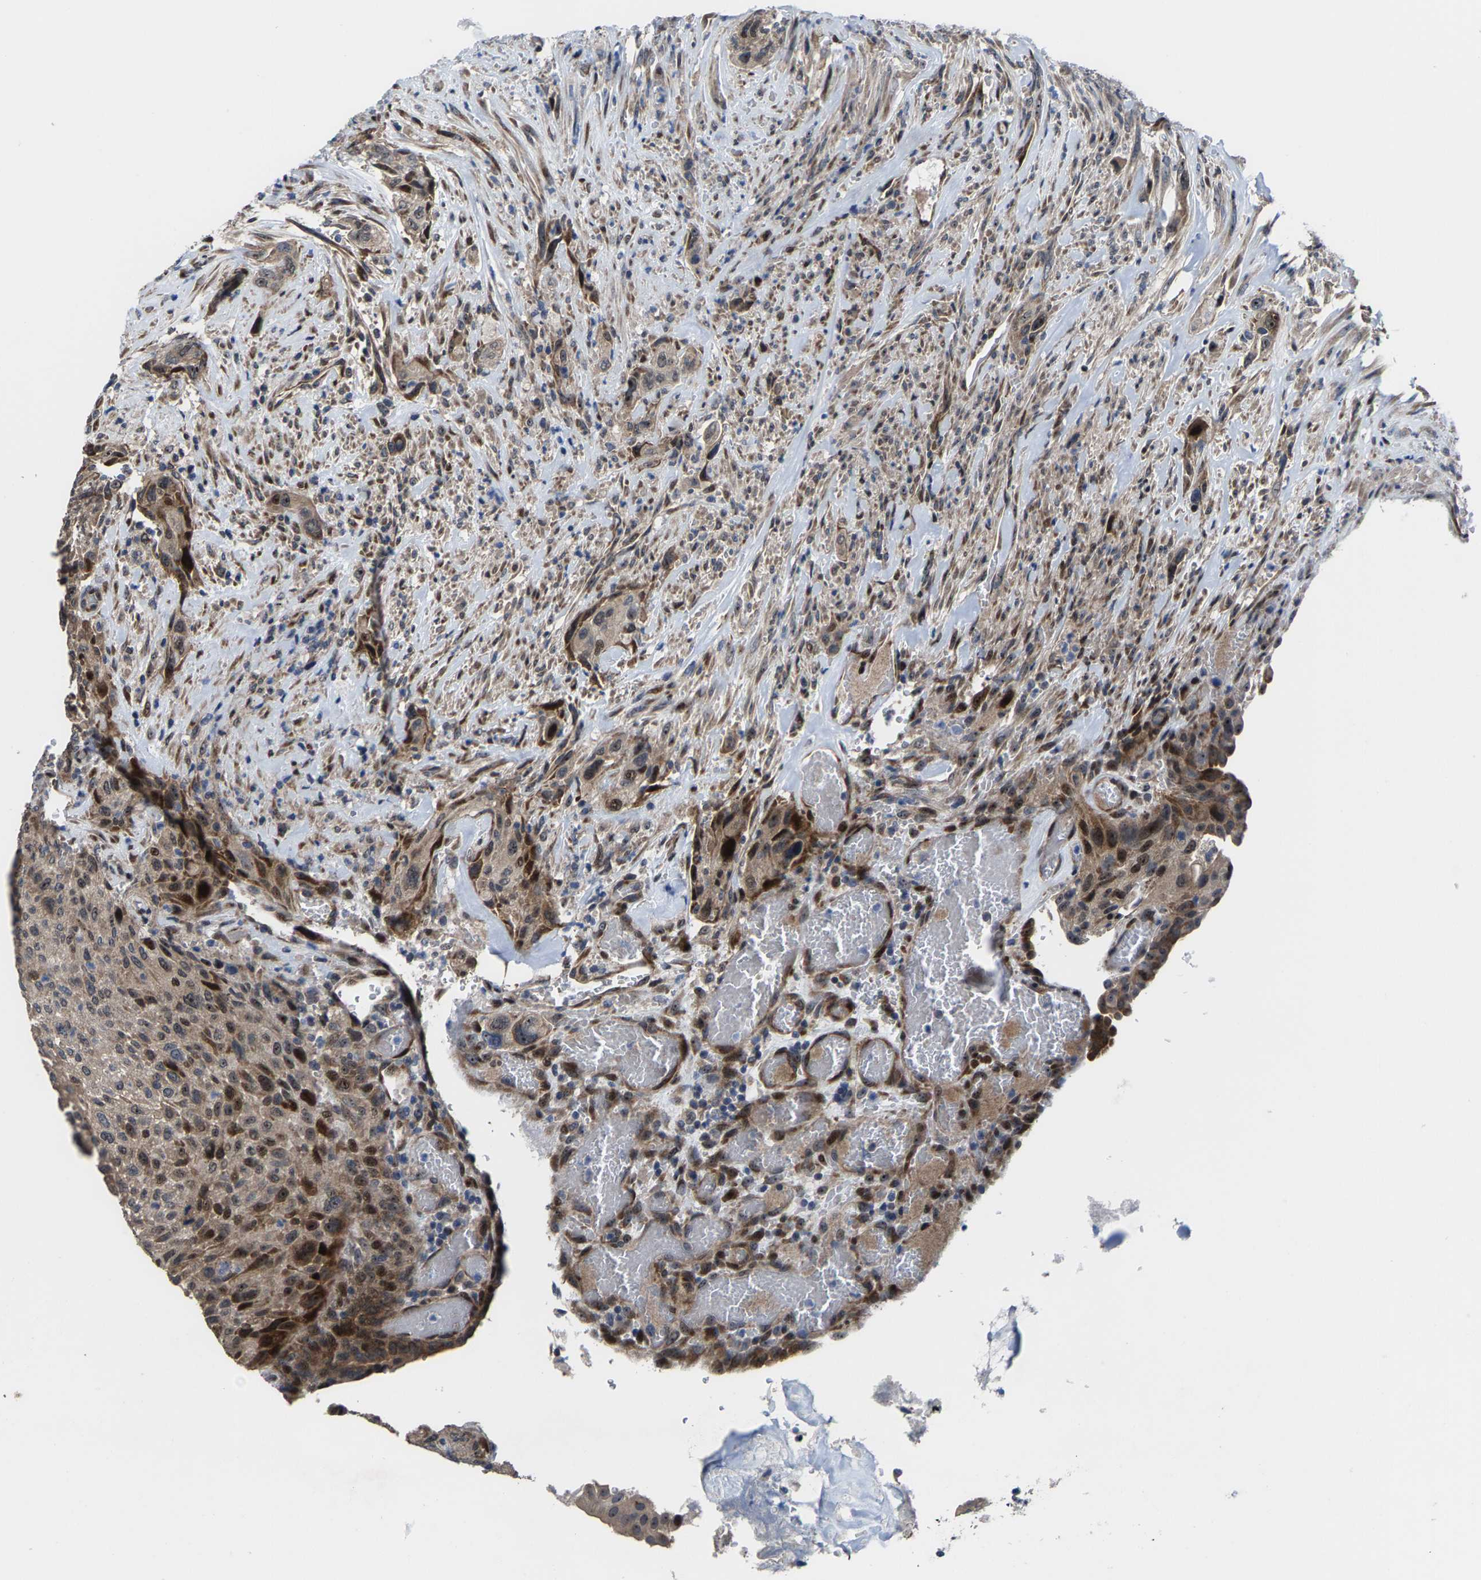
{"staining": {"intensity": "moderate", "quantity": "<25%", "location": "cytoplasmic/membranous,nuclear"}, "tissue": "urothelial cancer", "cell_type": "Tumor cells", "image_type": "cancer", "snomed": [{"axis": "morphology", "description": "Urothelial carcinoma, Low grade"}, {"axis": "morphology", "description": "Urothelial carcinoma, High grade"}, {"axis": "topography", "description": "Urinary bladder"}], "caption": "Human high-grade urothelial carcinoma stained for a protein (brown) demonstrates moderate cytoplasmic/membranous and nuclear positive expression in approximately <25% of tumor cells.", "gene": "HAUS6", "patient": {"sex": "male", "age": 35}}